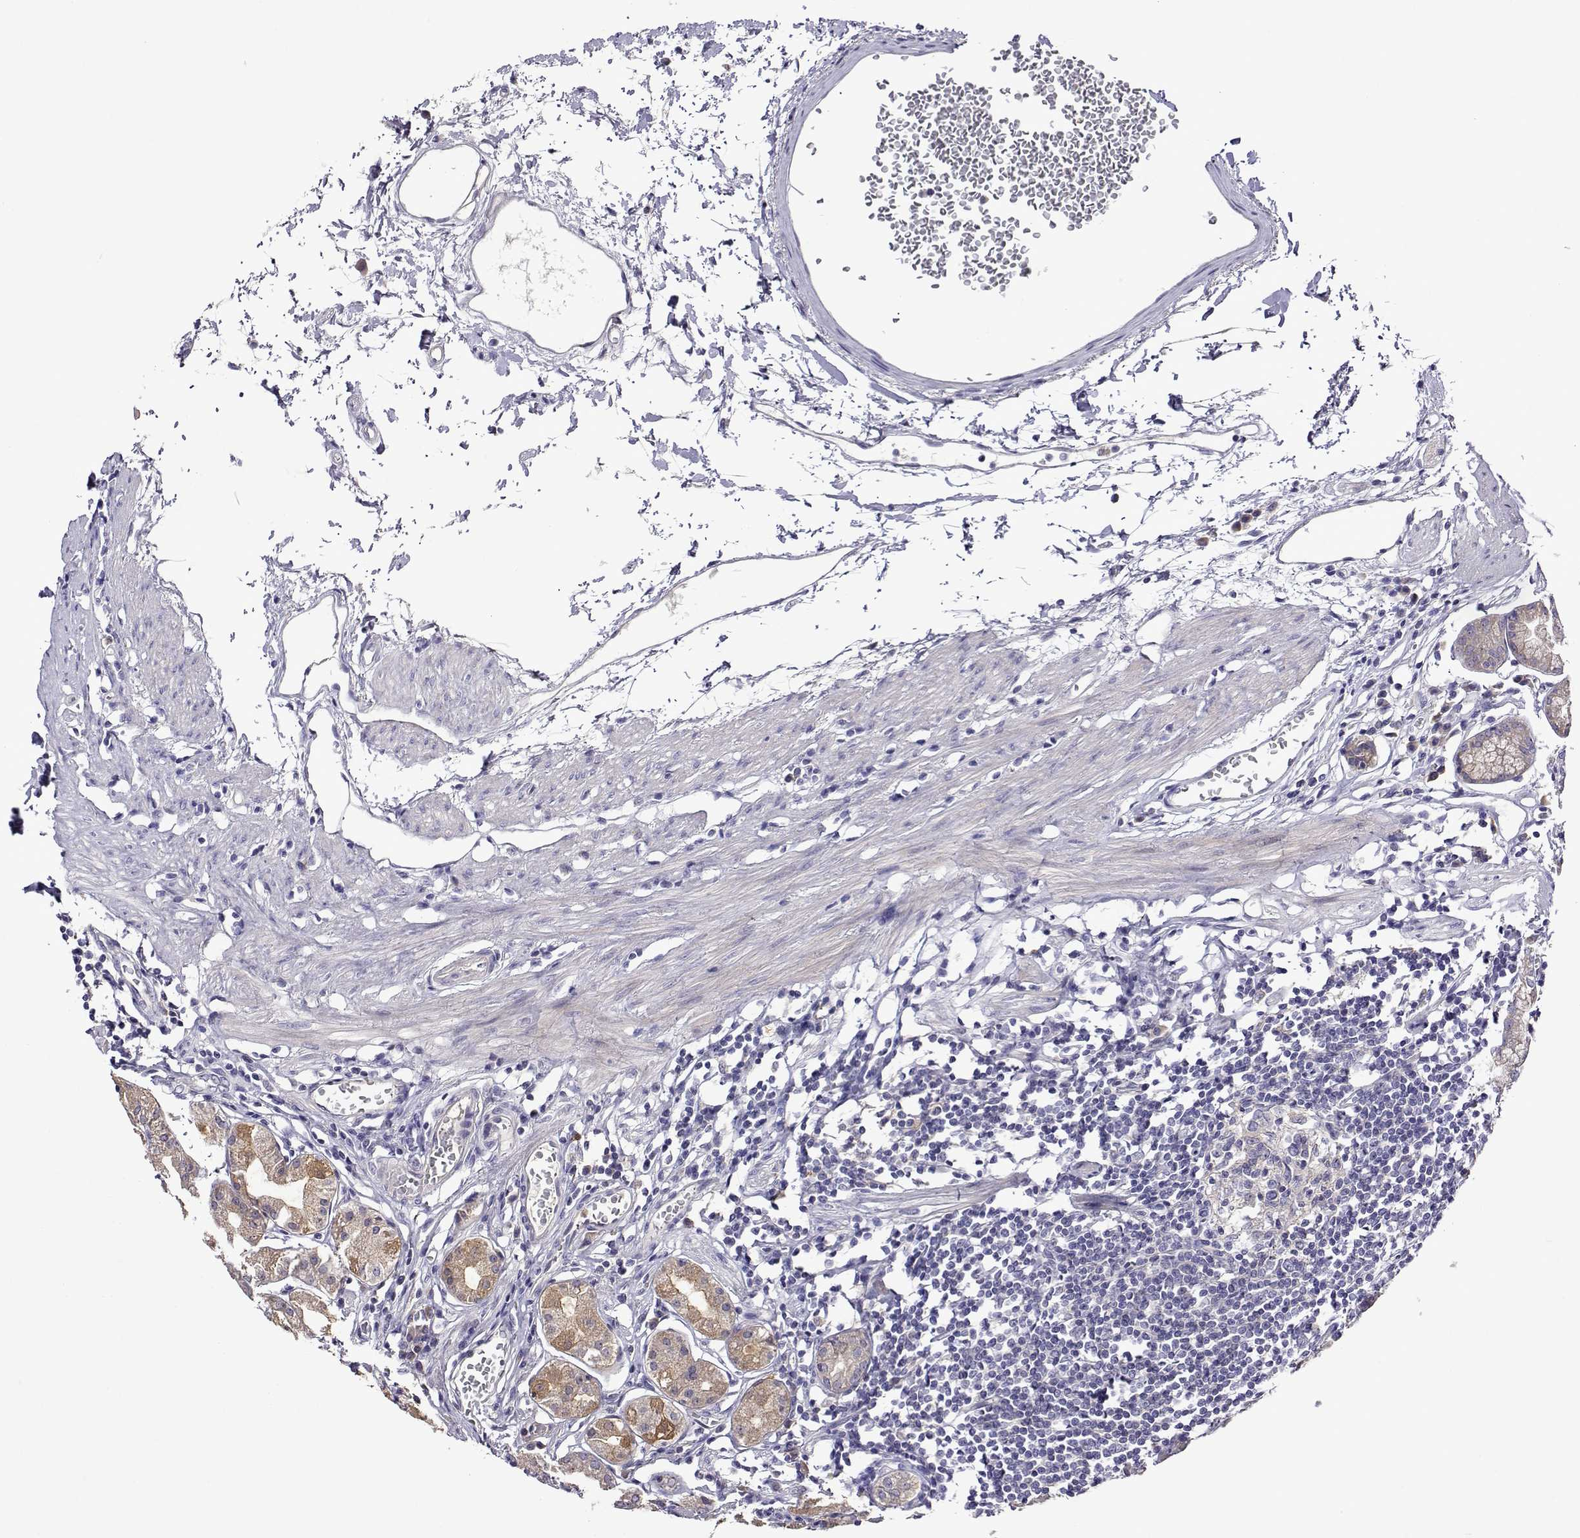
{"staining": {"intensity": "strong", "quantity": "<25%", "location": "cytoplasmic/membranous"}, "tissue": "stomach", "cell_type": "Glandular cells", "image_type": "normal", "snomed": [{"axis": "morphology", "description": "Normal tissue, NOS"}, {"axis": "topography", "description": "Stomach"}], "caption": "Stomach stained for a protein shows strong cytoplasmic/membranous positivity in glandular cells. The staining was performed using DAB (3,3'-diaminobenzidine), with brown indicating positive protein expression. Nuclei are stained blue with hematoxylin.", "gene": "SULT2A1", "patient": {"sex": "male", "age": 55}}